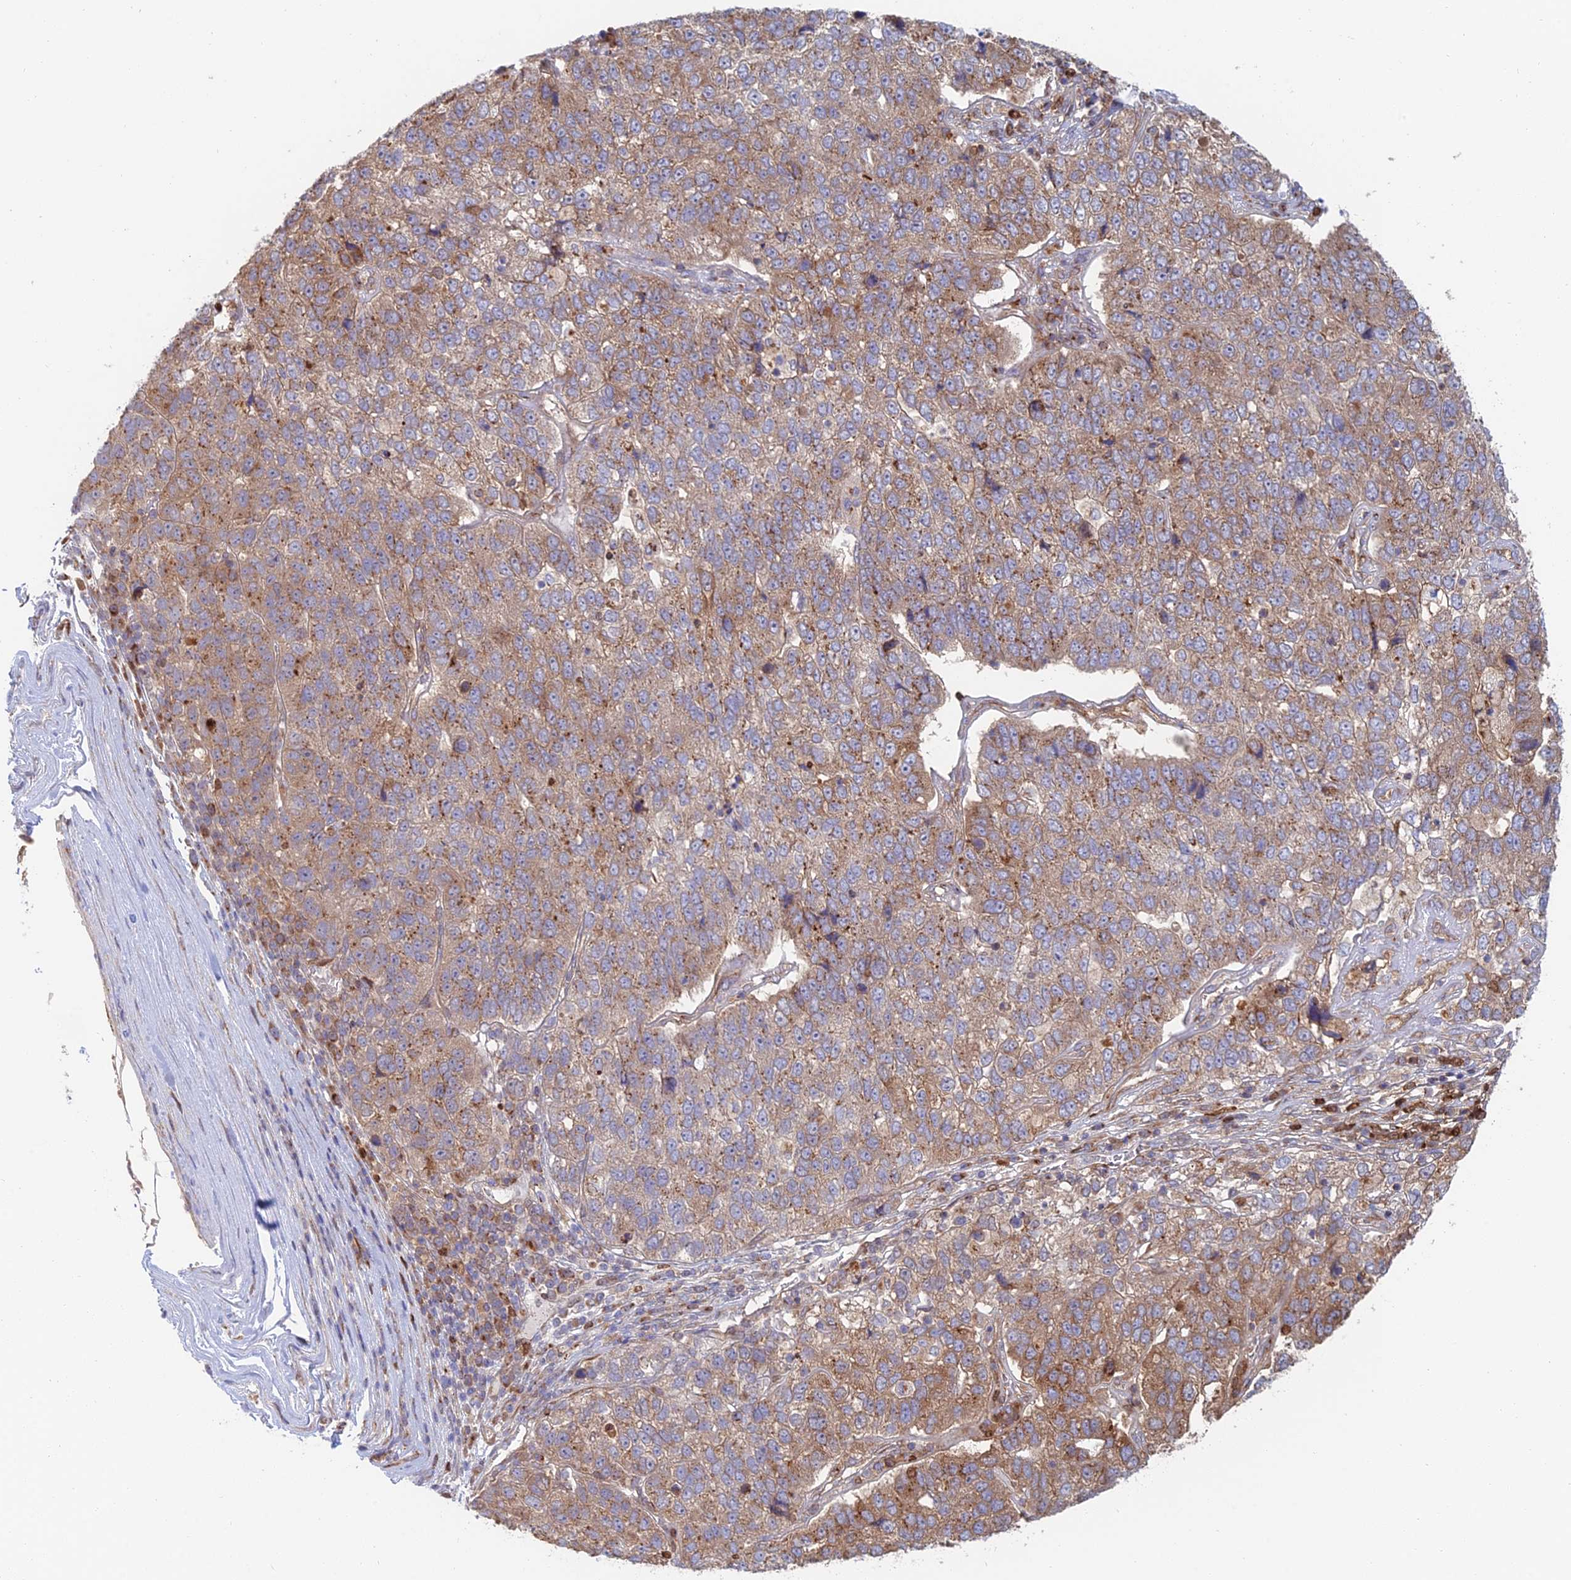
{"staining": {"intensity": "moderate", "quantity": ">75%", "location": "cytoplasmic/membranous"}, "tissue": "pancreatic cancer", "cell_type": "Tumor cells", "image_type": "cancer", "snomed": [{"axis": "morphology", "description": "Adenocarcinoma, NOS"}, {"axis": "topography", "description": "Pancreas"}], "caption": "Pancreatic cancer (adenocarcinoma) stained for a protein demonstrates moderate cytoplasmic/membranous positivity in tumor cells.", "gene": "HS2ST1", "patient": {"sex": "female", "age": 61}}